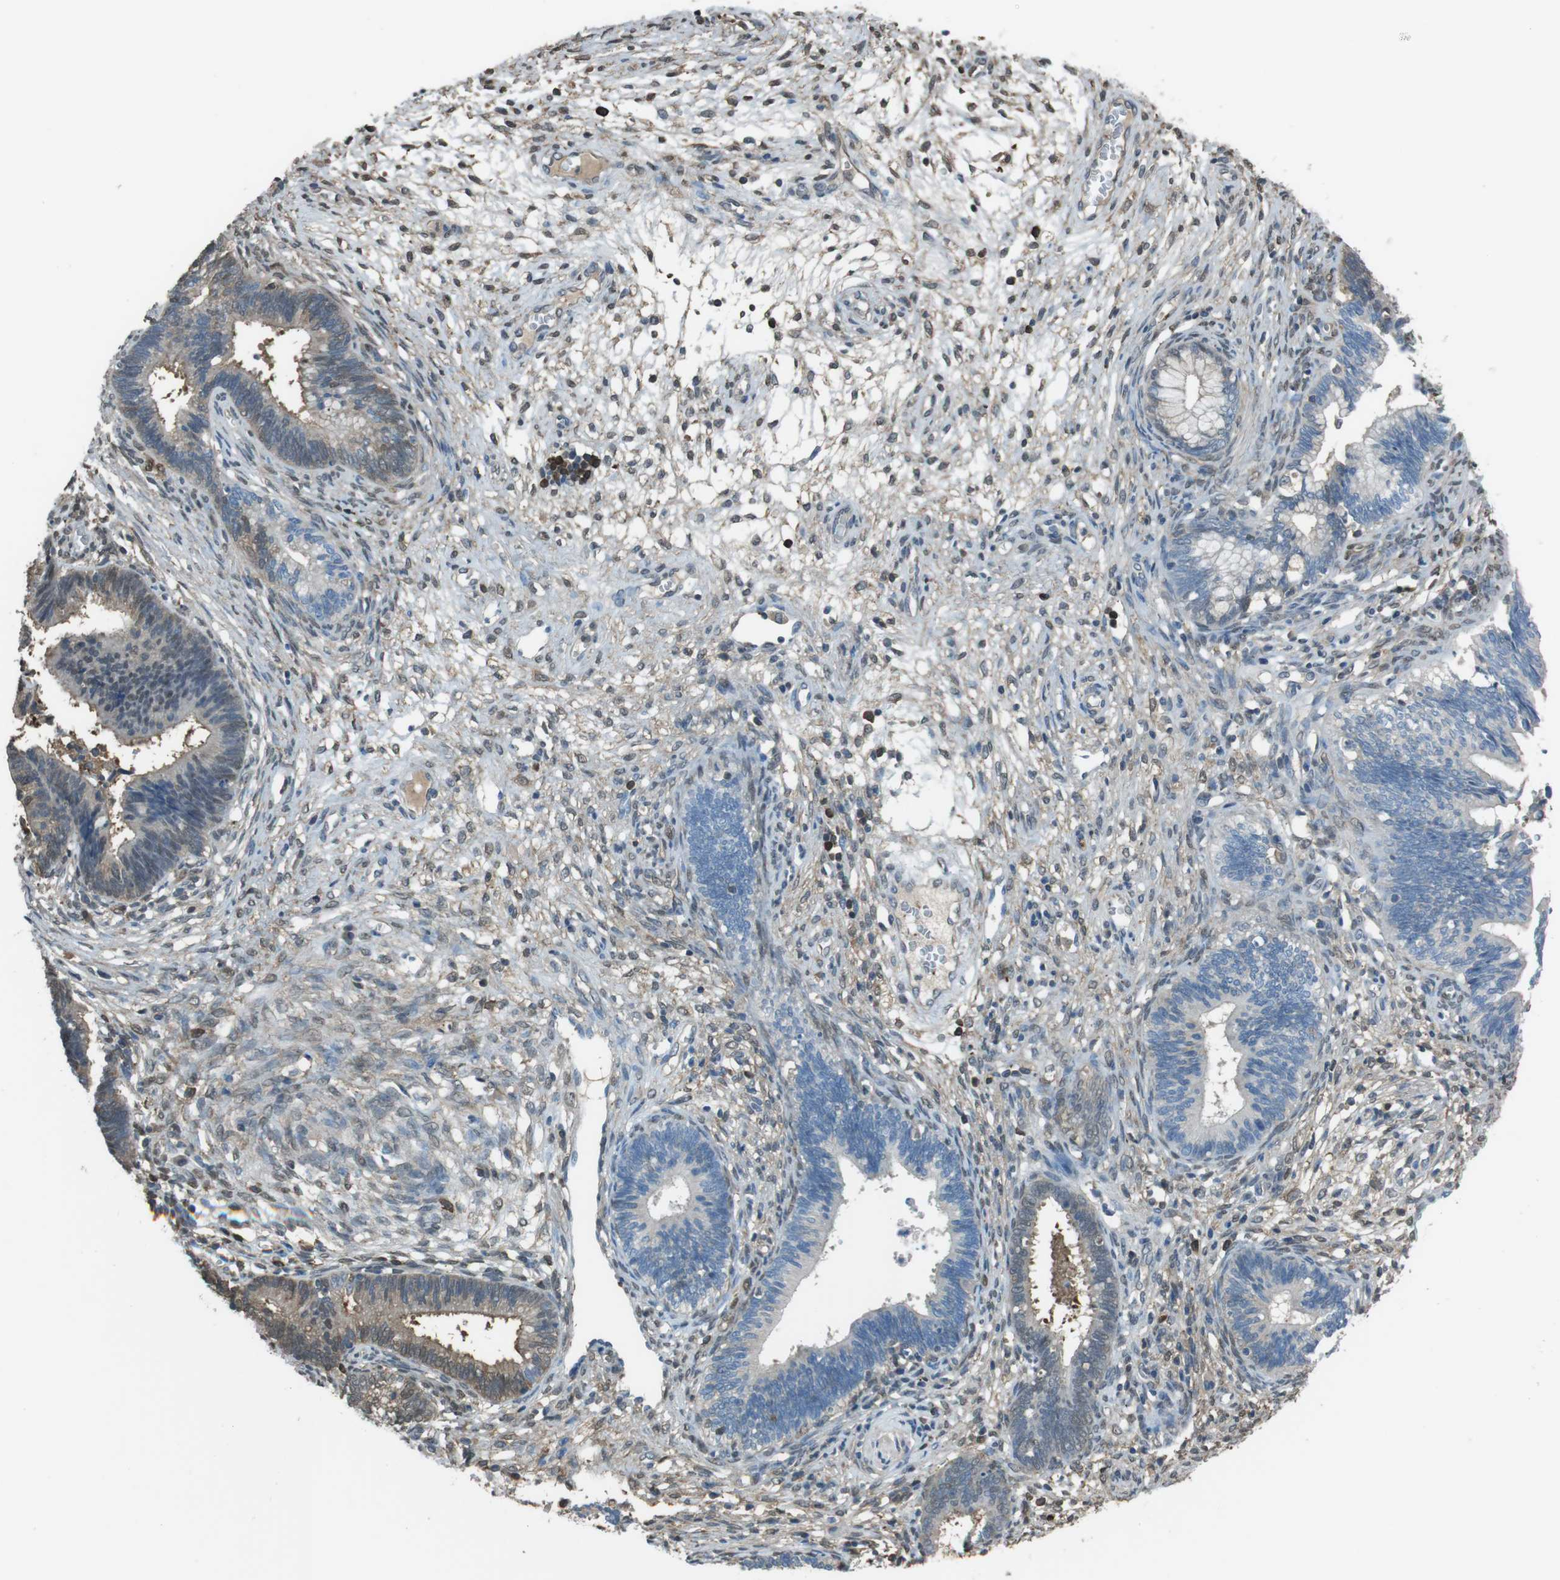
{"staining": {"intensity": "weak", "quantity": "<25%", "location": "cytoplasmic/membranous"}, "tissue": "cervical cancer", "cell_type": "Tumor cells", "image_type": "cancer", "snomed": [{"axis": "morphology", "description": "Adenocarcinoma, NOS"}, {"axis": "topography", "description": "Cervix"}], "caption": "Immunohistochemistry of cervical adenocarcinoma exhibits no staining in tumor cells. (Stains: DAB immunohistochemistry (IHC) with hematoxylin counter stain, Microscopy: brightfield microscopy at high magnification).", "gene": "TWSG1", "patient": {"sex": "female", "age": 44}}